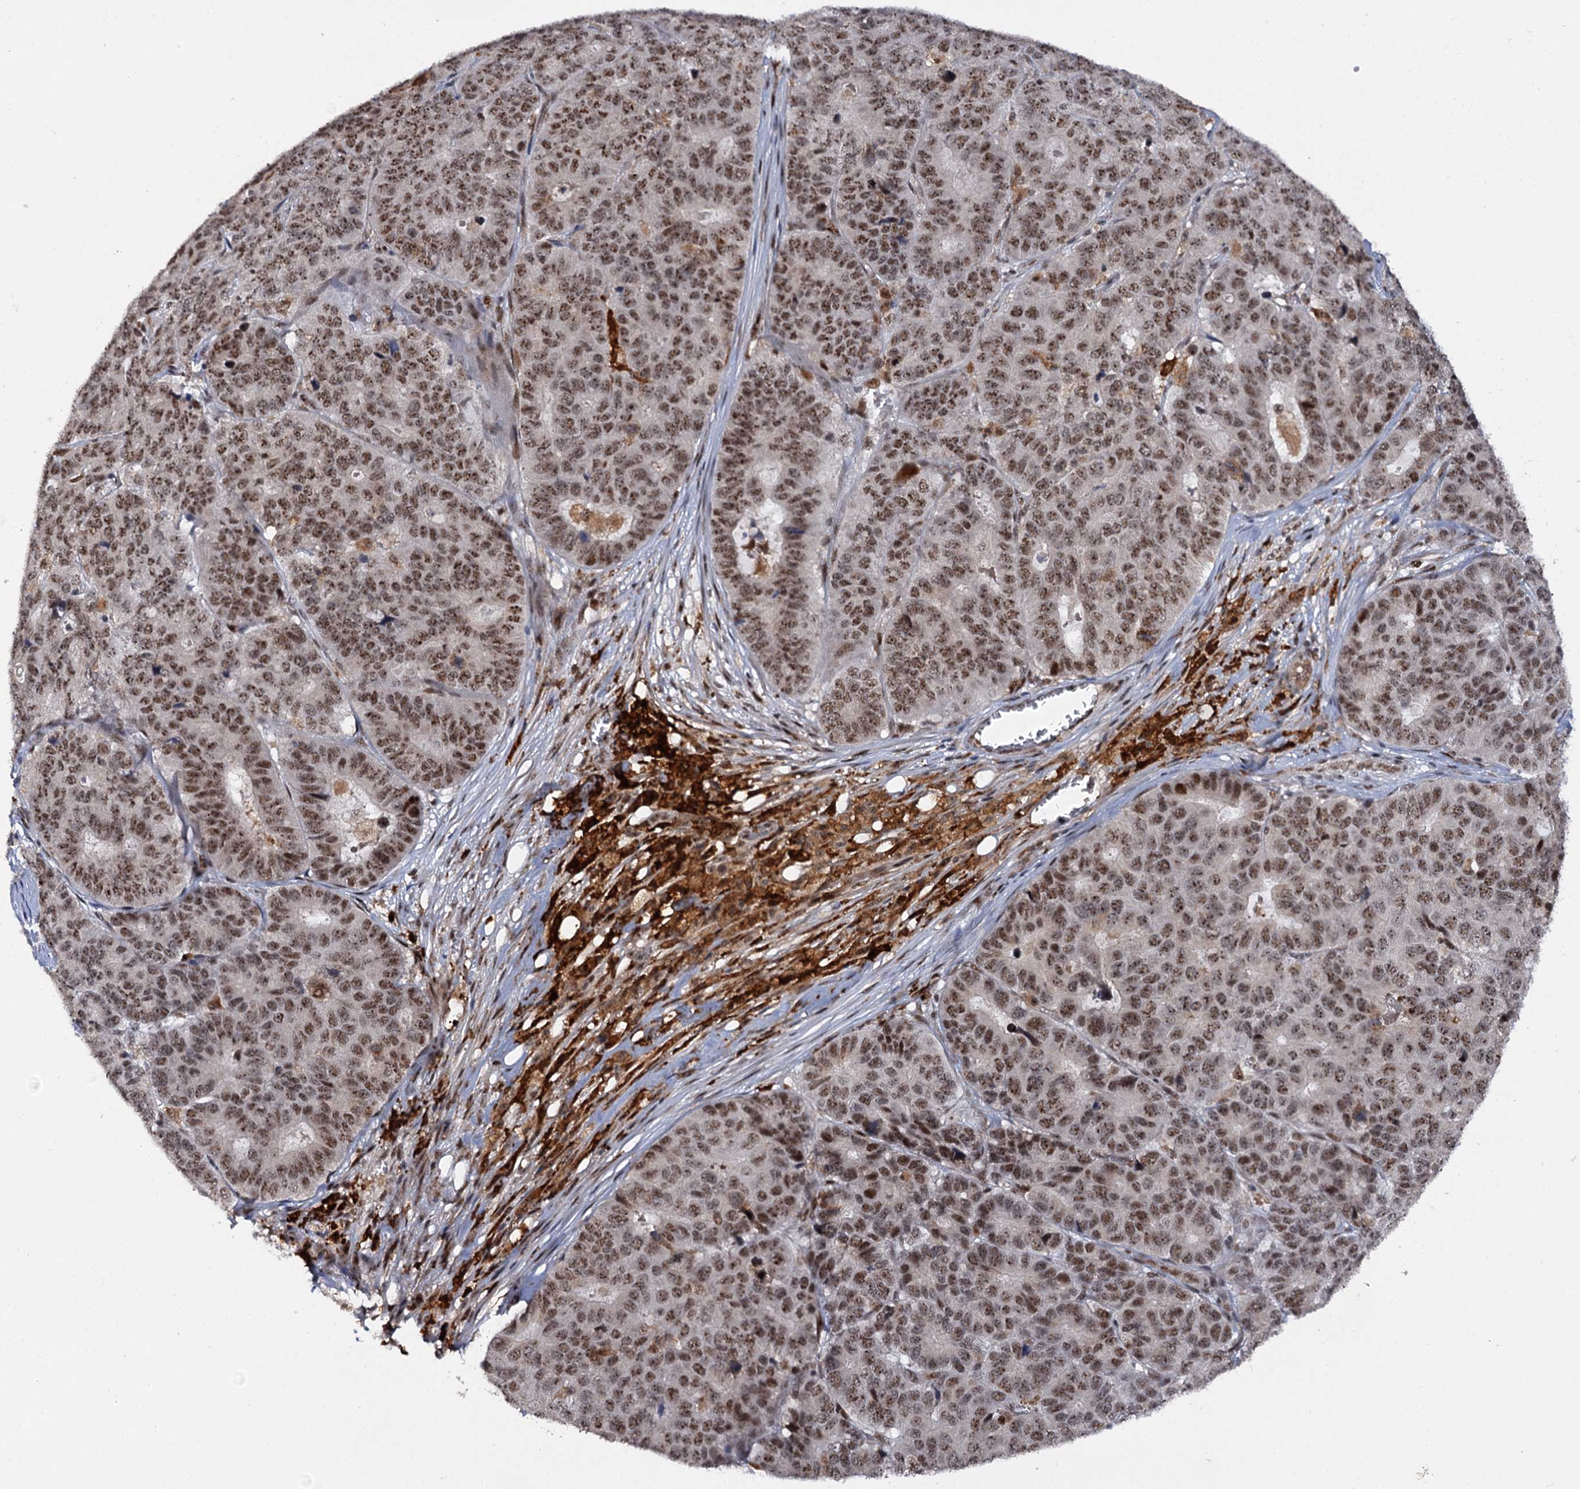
{"staining": {"intensity": "moderate", "quantity": ">75%", "location": "nuclear"}, "tissue": "pancreatic cancer", "cell_type": "Tumor cells", "image_type": "cancer", "snomed": [{"axis": "morphology", "description": "Adenocarcinoma, NOS"}, {"axis": "topography", "description": "Pancreas"}], "caption": "A photomicrograph of pancreatic cancer (adenocarcinoma) stained for a protein exhibits moderate nuclear brown staining in tumor cells.", "gene": "BUD13", "patient": {"sex": "male", "age": 50}}